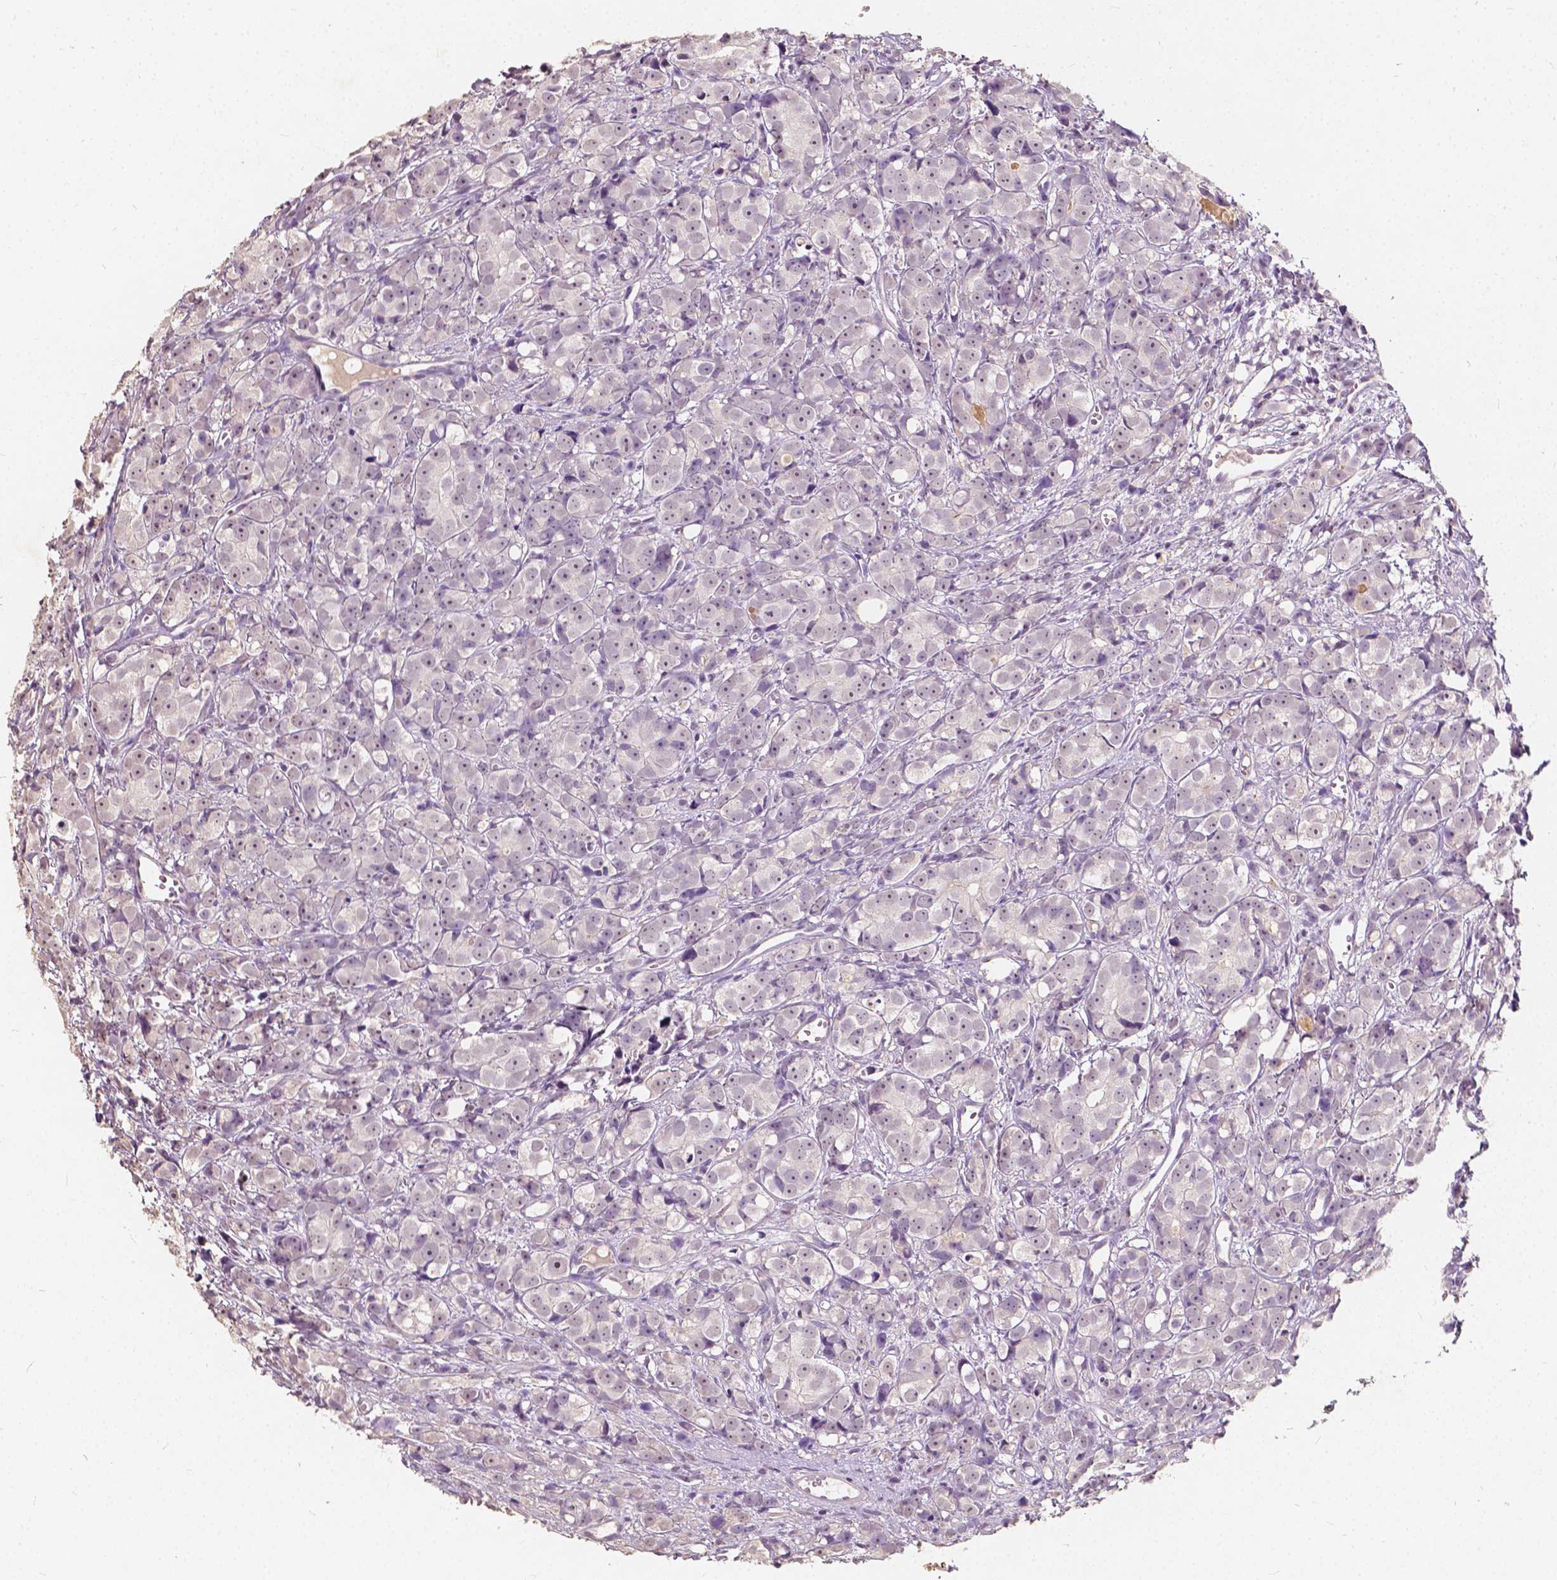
{"staining": {"intensity": "weak", "quantity": "25%-75%", "location": "nuclear"}, "tissue": "prostate cancer", "cell_type": "Tumor cells", "image_type": "cancer", "snomed": [{"axis": "morphology", "description": "Adenocarcinoma, High grade"}, {"axis": "topography", "description": "Prostate"}], "caption": "Protein staining of prostate adenocarcinoma (high-grade) tissue demonstrates weak nuclear expression in about 25%-75% of tumor cells.", "gene": "SOX15", "patient": {"sex": "male", "age": 77}}